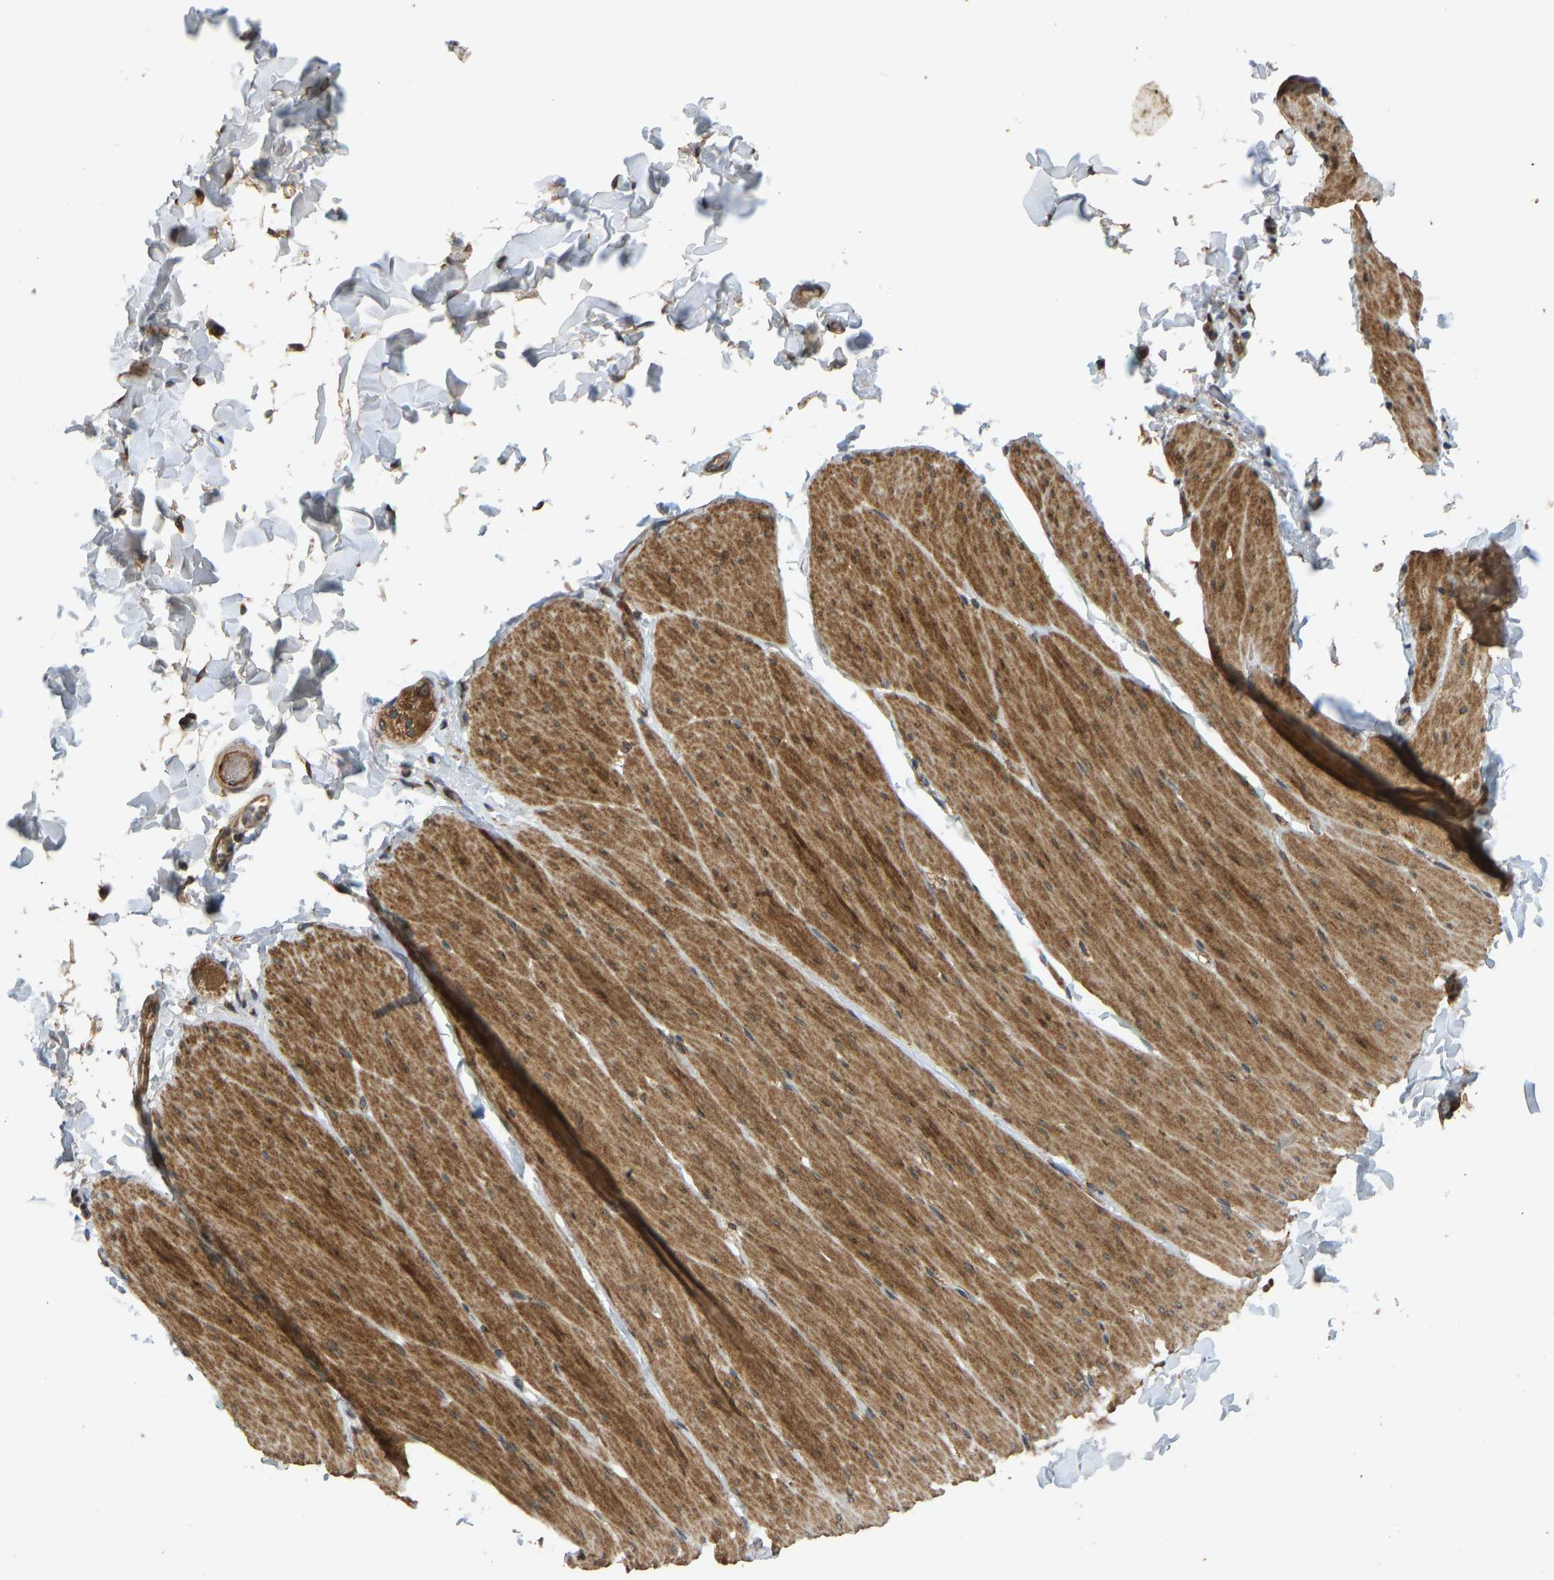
{"staining": {"intensity": "moderate", "quantity": ">75%", "location": "cytoplasmic/membranous"}, "tissue": "smooth muscle", "cell_type": "Smooth muscle cells", "image_type": "normal", "snomed": [{"axis": "morphology", "description": "Normal tissue, NOS"}, {"axis": "topography", "description": "Smooth muscle"}, {"axis": "topography", "description": "Colon"}], "caption": "Smooth muscle cells display medium levels of moderate cytoplasmic/membranous expression in approximately >75% of cells in benign smooth muscle. Immunohistochemistry stains the protein in brown and the nuclei are stained blue.", "gene": "RPN2", "patient": {"sex": "male", "age": 67}}